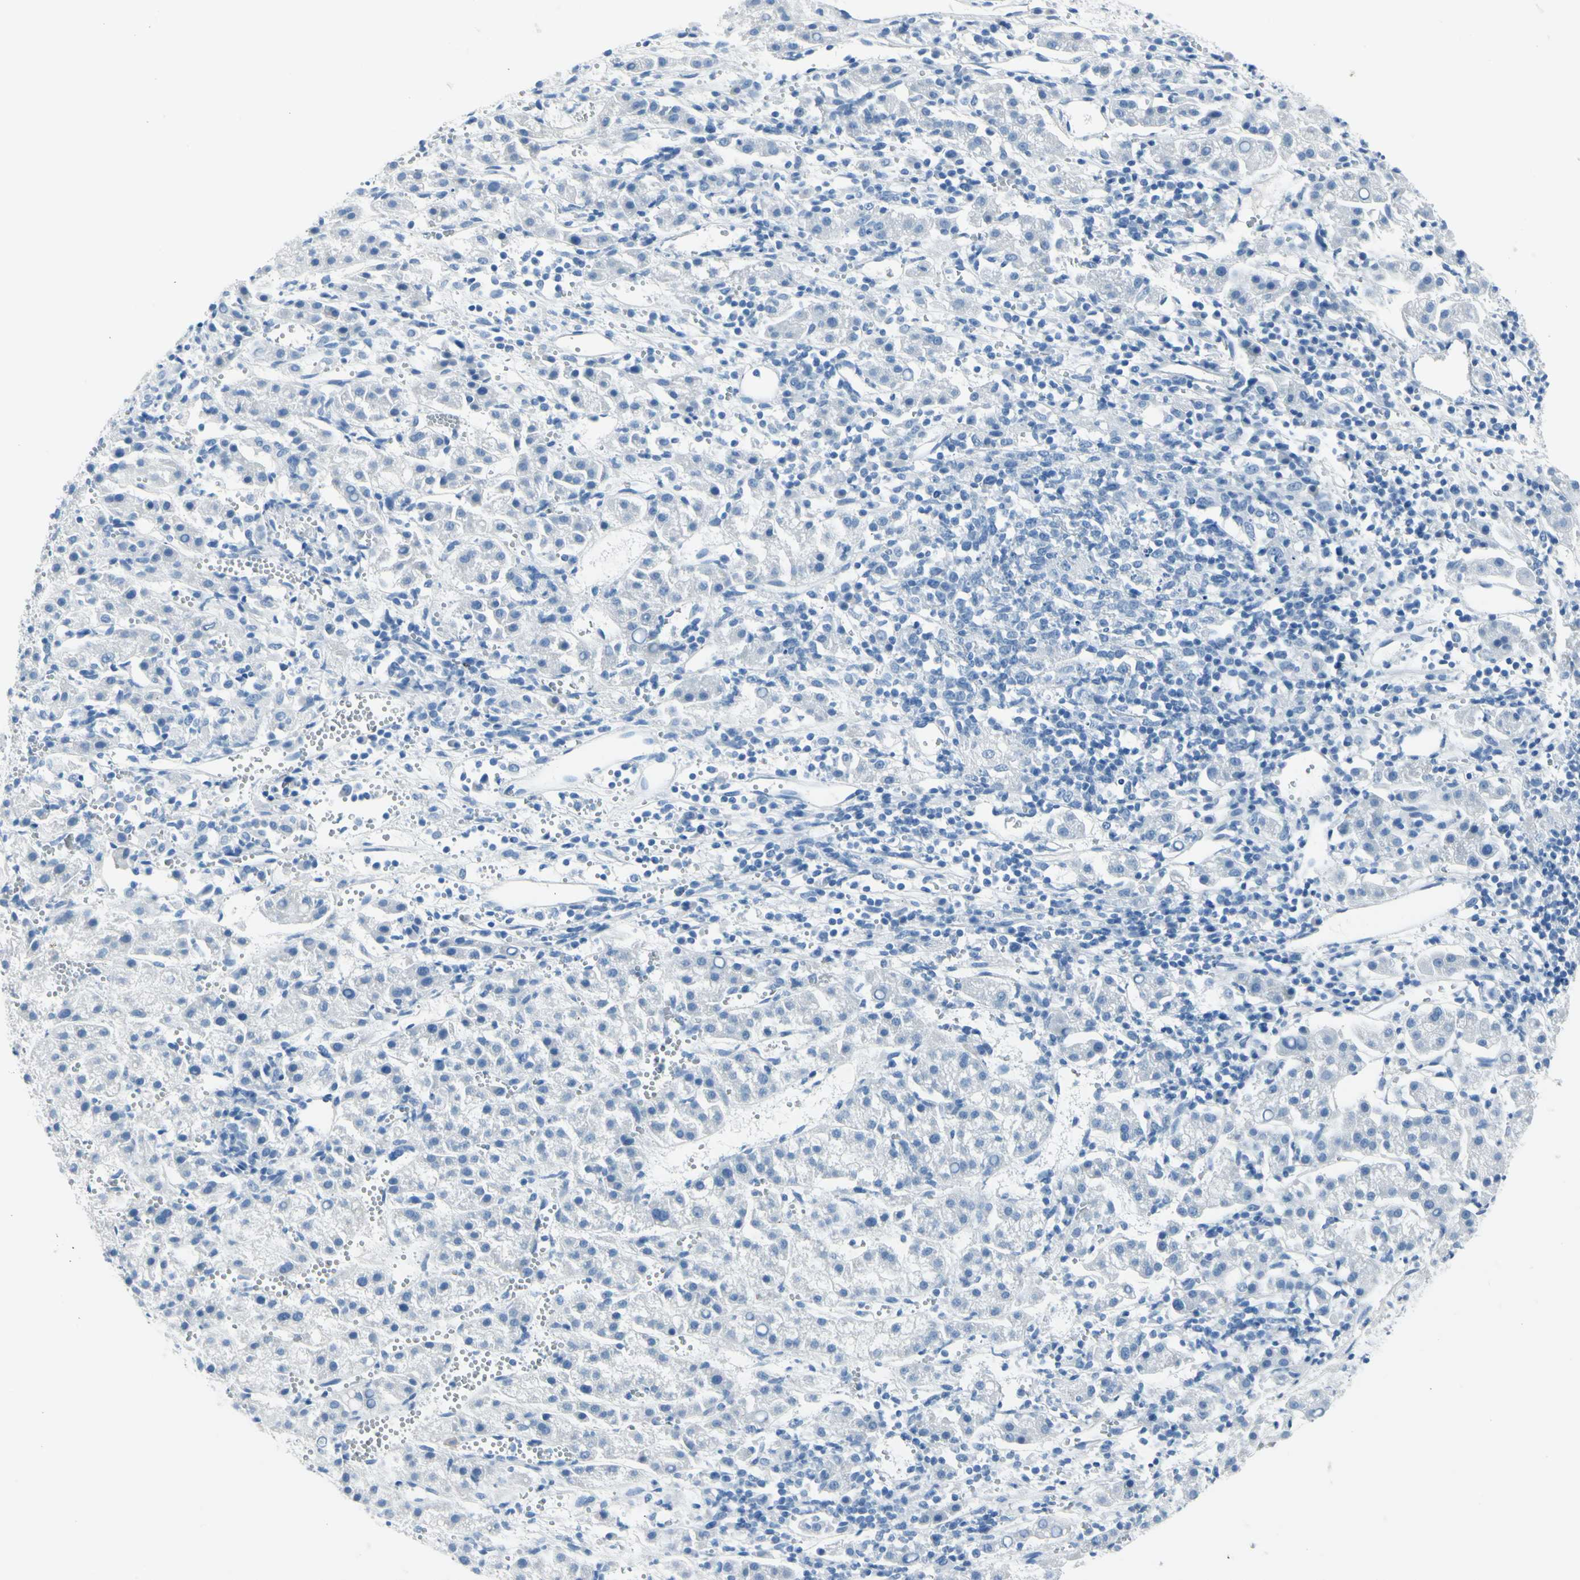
{"staining": {"intensity": "negative", "quantity": "none", "location": "none"}, "tissue": "liver cancer", "cell_type": "Tumor cells", "image_type": "cancer", "snomed": [{"axis": "morphology", "description": "Carcinoma, Hepatocellular, NOS"}, {"axis": "topography", "description": "Liver"}], "caption": "Liver hepatocellular carcinoma stained for a protein using IHC exhibits no expression tumor cells.", "gene": "TPO", "patient": {"sex": "female", "age": 58}}